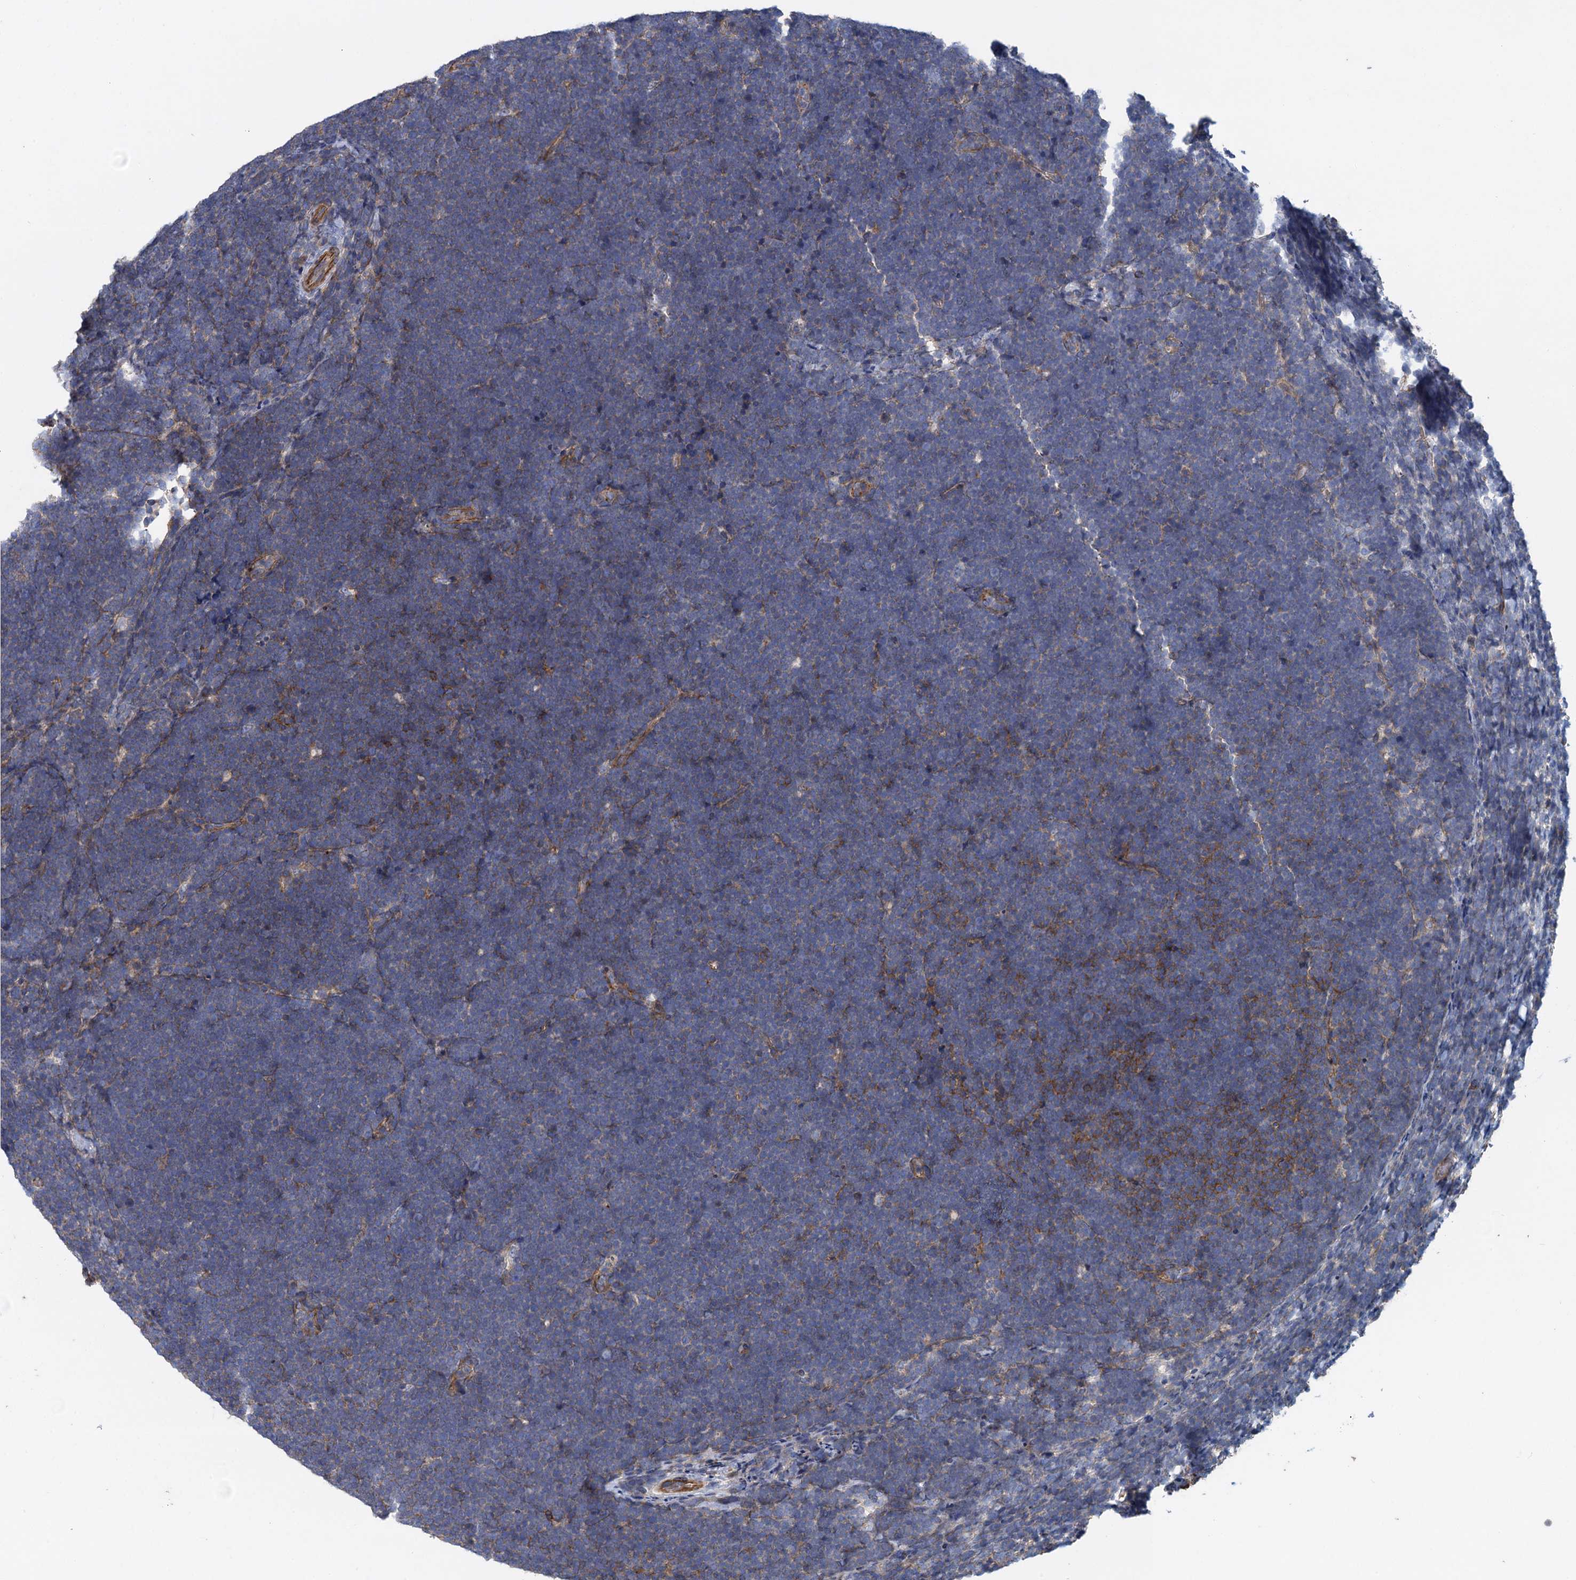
{"staining": {"intensity": "negative", "quantity": "none", "location": "none"}, "tissue": "lymphoma", "cell_type": "Tumor cells", "image_type": "cancer", "snomed": [{"axis": "morphology", "description": "Malignant lymphoma, non-Hodgkin's type, High grade"}, {"axis": "topography", "description": "Lymph node"}], "caption": "A high-resolution micrograph shows IHC staining of high-grade malignant lymphoma, non-Hodgkin's type, which exhibits no significant expression in tumor cells.", "gene": "PROSER2", "patient": {"sex": "male", "age": 13}}